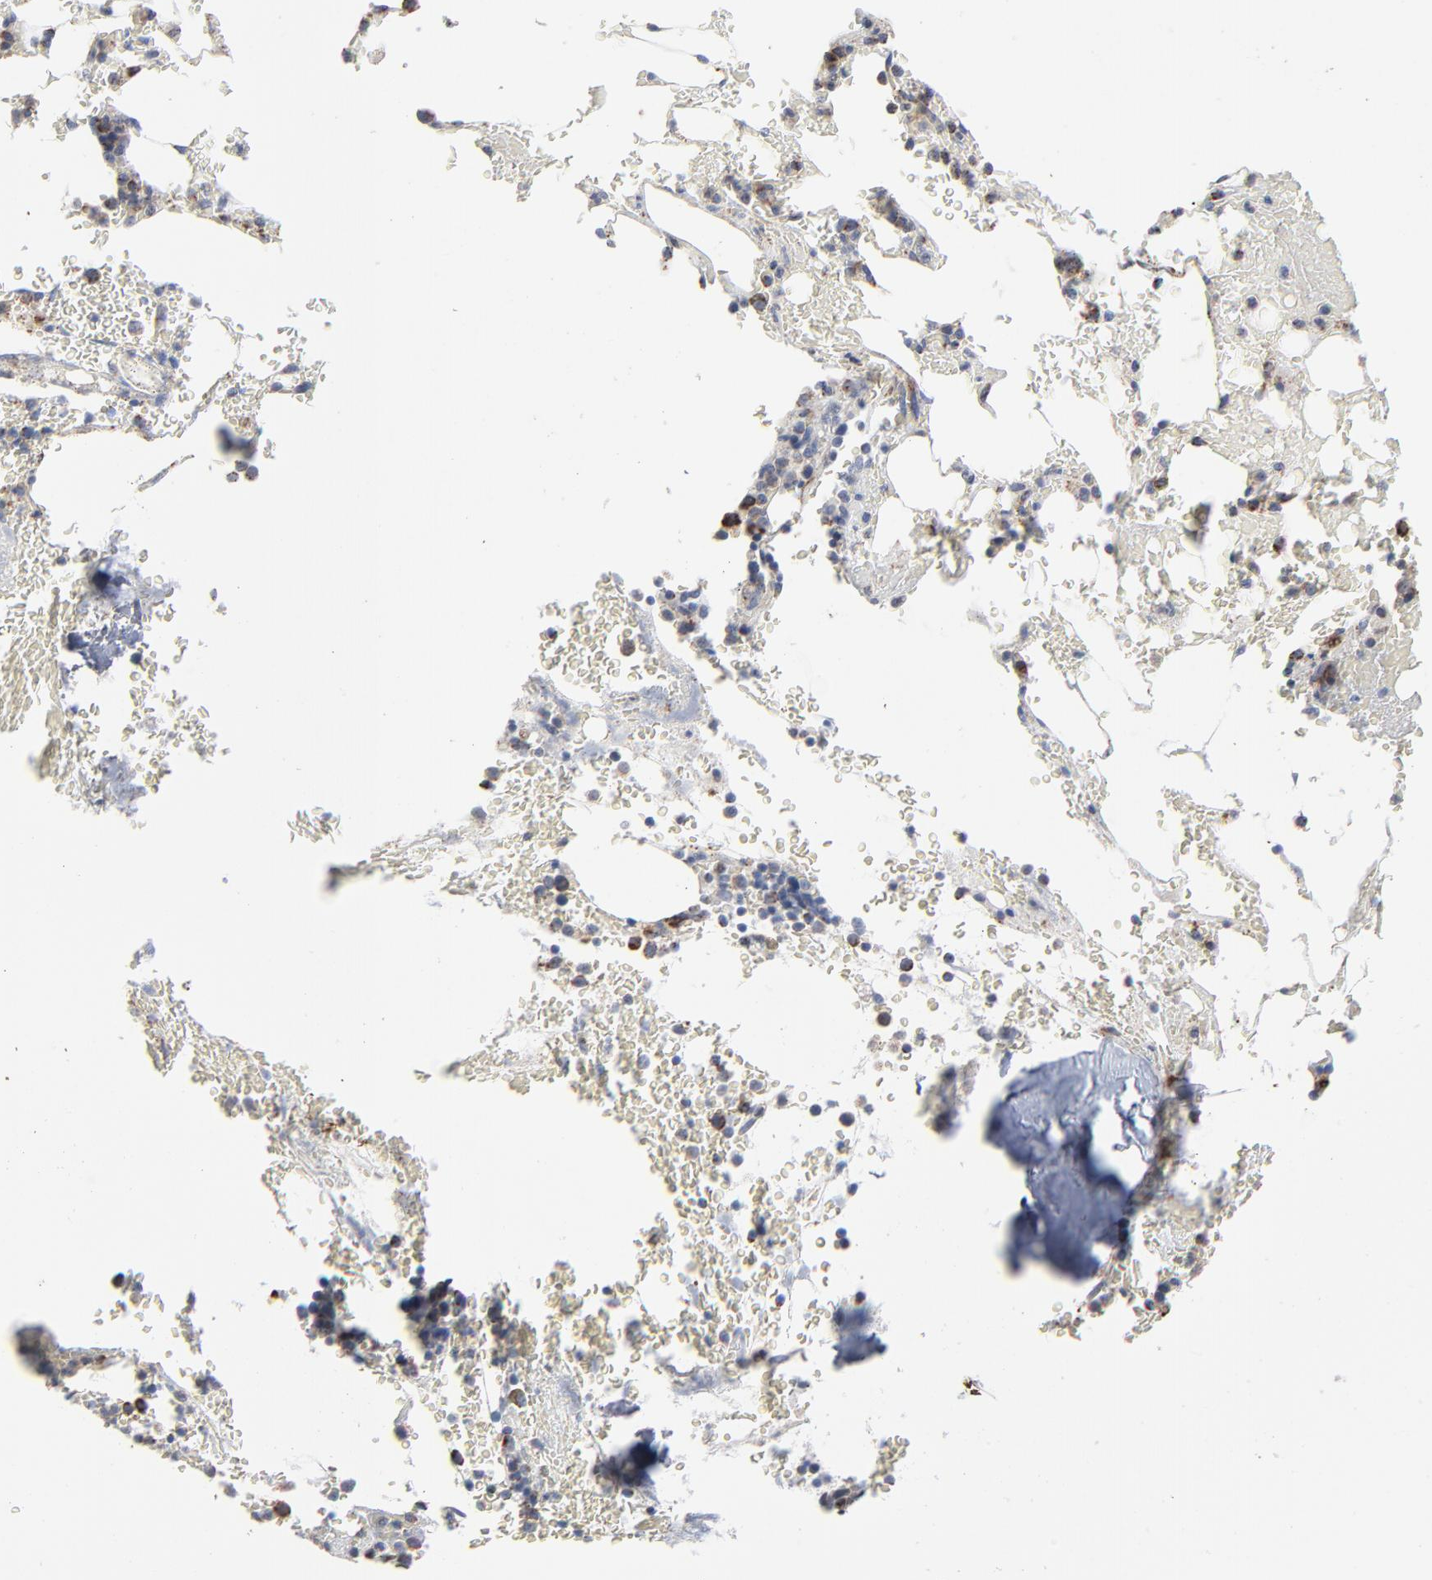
{"staining": {"intensity": "moderate", "quantity": "<25%", "location": "cytoplasmic/membranous"}, "tissue": "bone marrow", "cell_type": "Hematopoietic cells", "image_type": "normal", "snomed": [{"axis": "morphology", "description": "Normal tissue, NOS"}, {"axis": "topography", "description": "Bone marrow"}], "caption": "The immunohistochemical stain shows moderate cytoplasmic/membranous expression in hematopoietic cells of unremarkable bone marrow. The staining was performed using DAB (3,3'-diaminobenzidine) to visualize the protein expression in brown, while the nuclei were stained in blue with hematoxylin (Magnification: 20x).", "gene": "UQCRC1", "patient": {"sex": "female", "age": 73}}